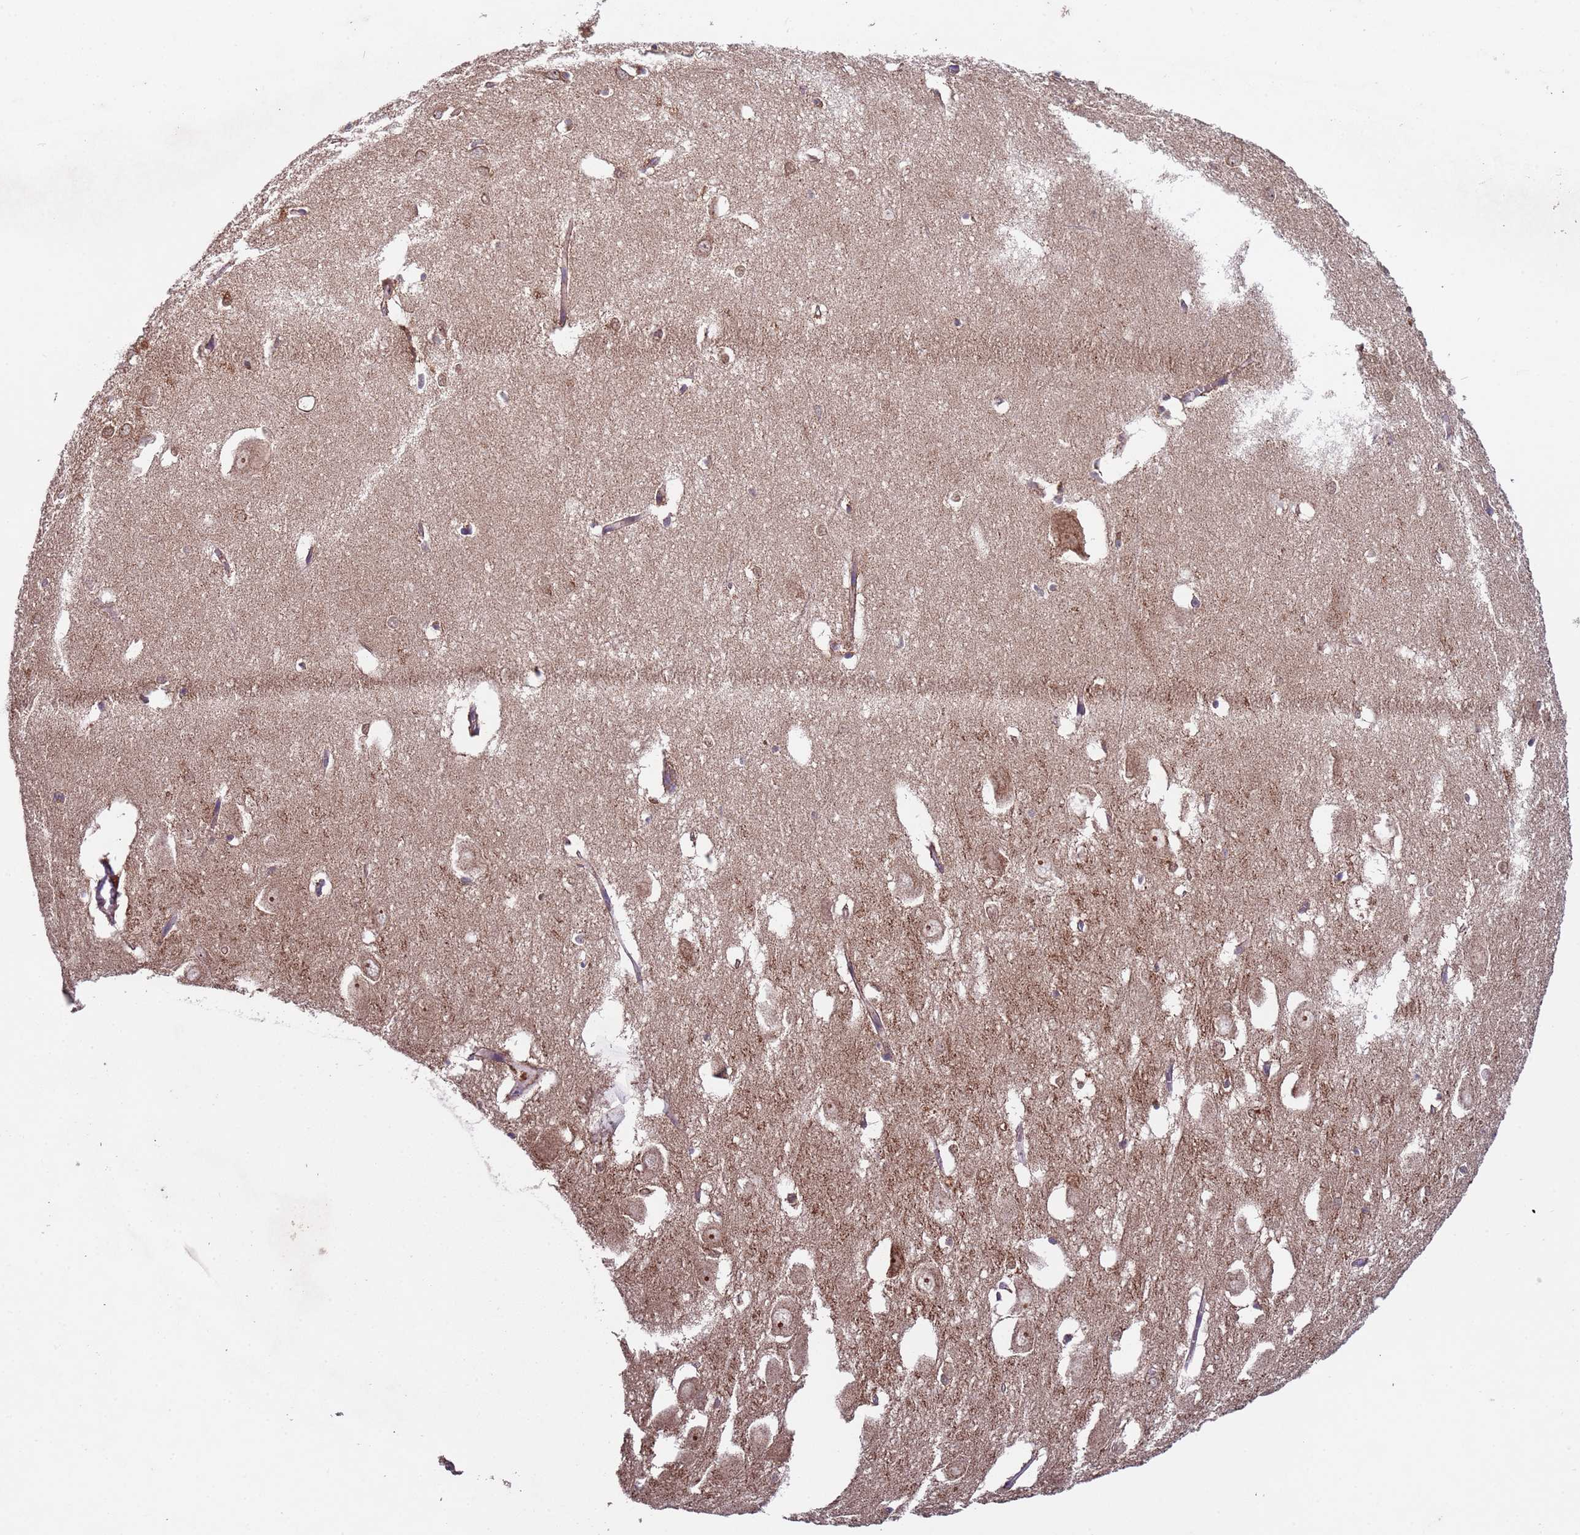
{"staining": {"intensity": "weak", "quantity": "<25%", "location": "cytoplasmic/membranous"}, "tissue": "hippocampus", "cell_type": "Glial cells", "image_type": "normal", "snomed": [{"axis": "morphology", "description": "Normal tissue, NOS"}, {"axis": "topography", "description": "Hippocampus"}], "caption": "High power microscopy micrograph of an immunohistochemistry (IHC) image of unremarkable hippocampus, revealing no significant expression in glial cells. (DAB (3,3'-diaminobenzidine) IHC with hematoxylin counter stain).", "gene": "ACAD8", "patient": {"sex": "female", "age": 64}}